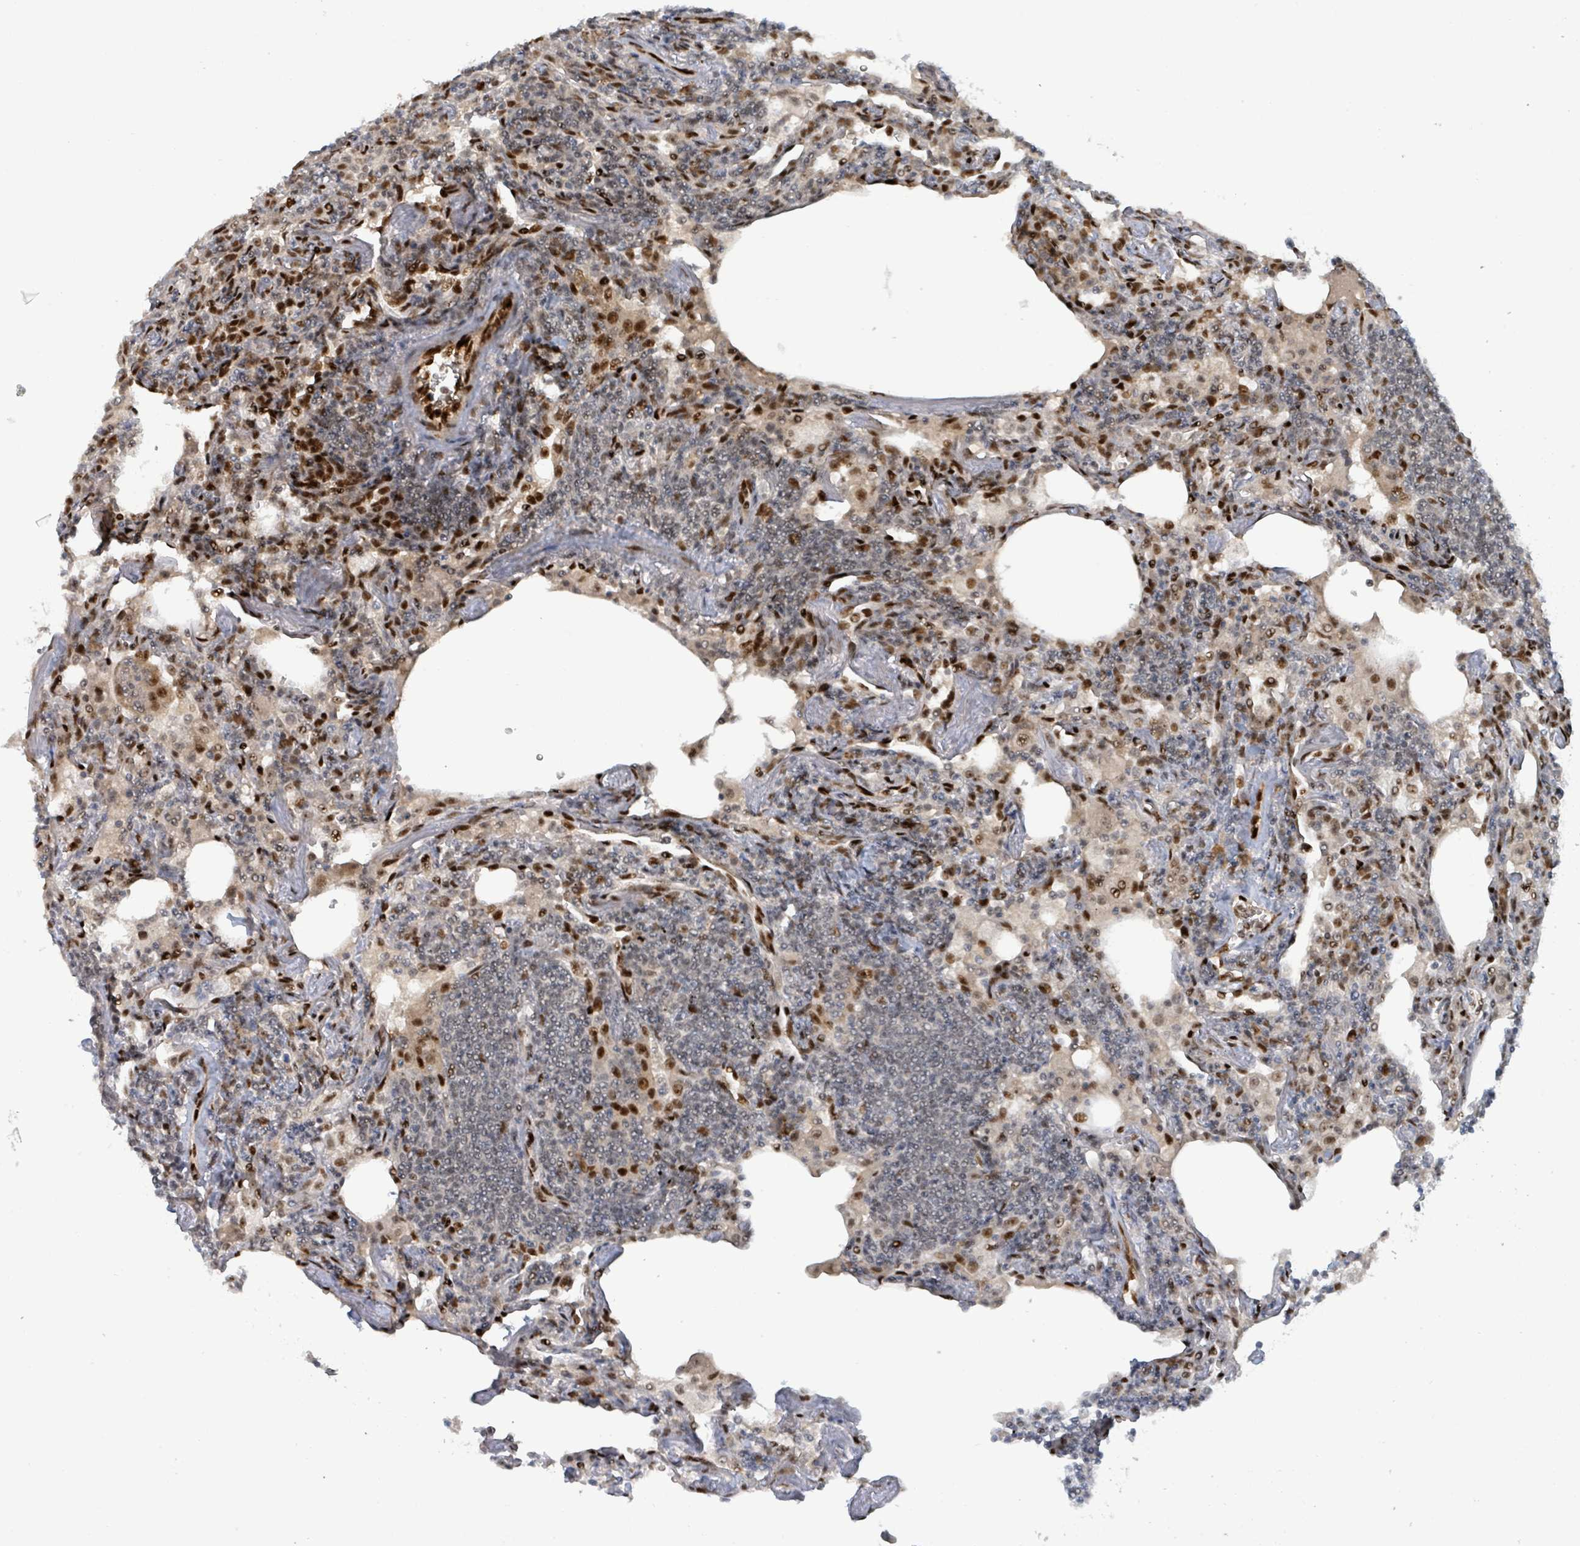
{"staining": {"intensity": "weak", "quantity": "<25%", "location": "nuclear"}, "tissue": "lymphoma", "cell_type": "Tumor cells", "image_type": "cancer", "snomed": [{"axis": "morphology", "description": "Malignant lymphoma, non-Hodgkin's type, Low grade"}, {"axis": "topography", "description": "Lung"}], "caption": "This is a image of immunohistochemistry (IHC) staining of malignant lymphoma, non-Hodgkin's type (low-grade), which shows no staining in tumor cells.", "gene": "KLF3", "patient": {"sex": "female", "age": 71}}